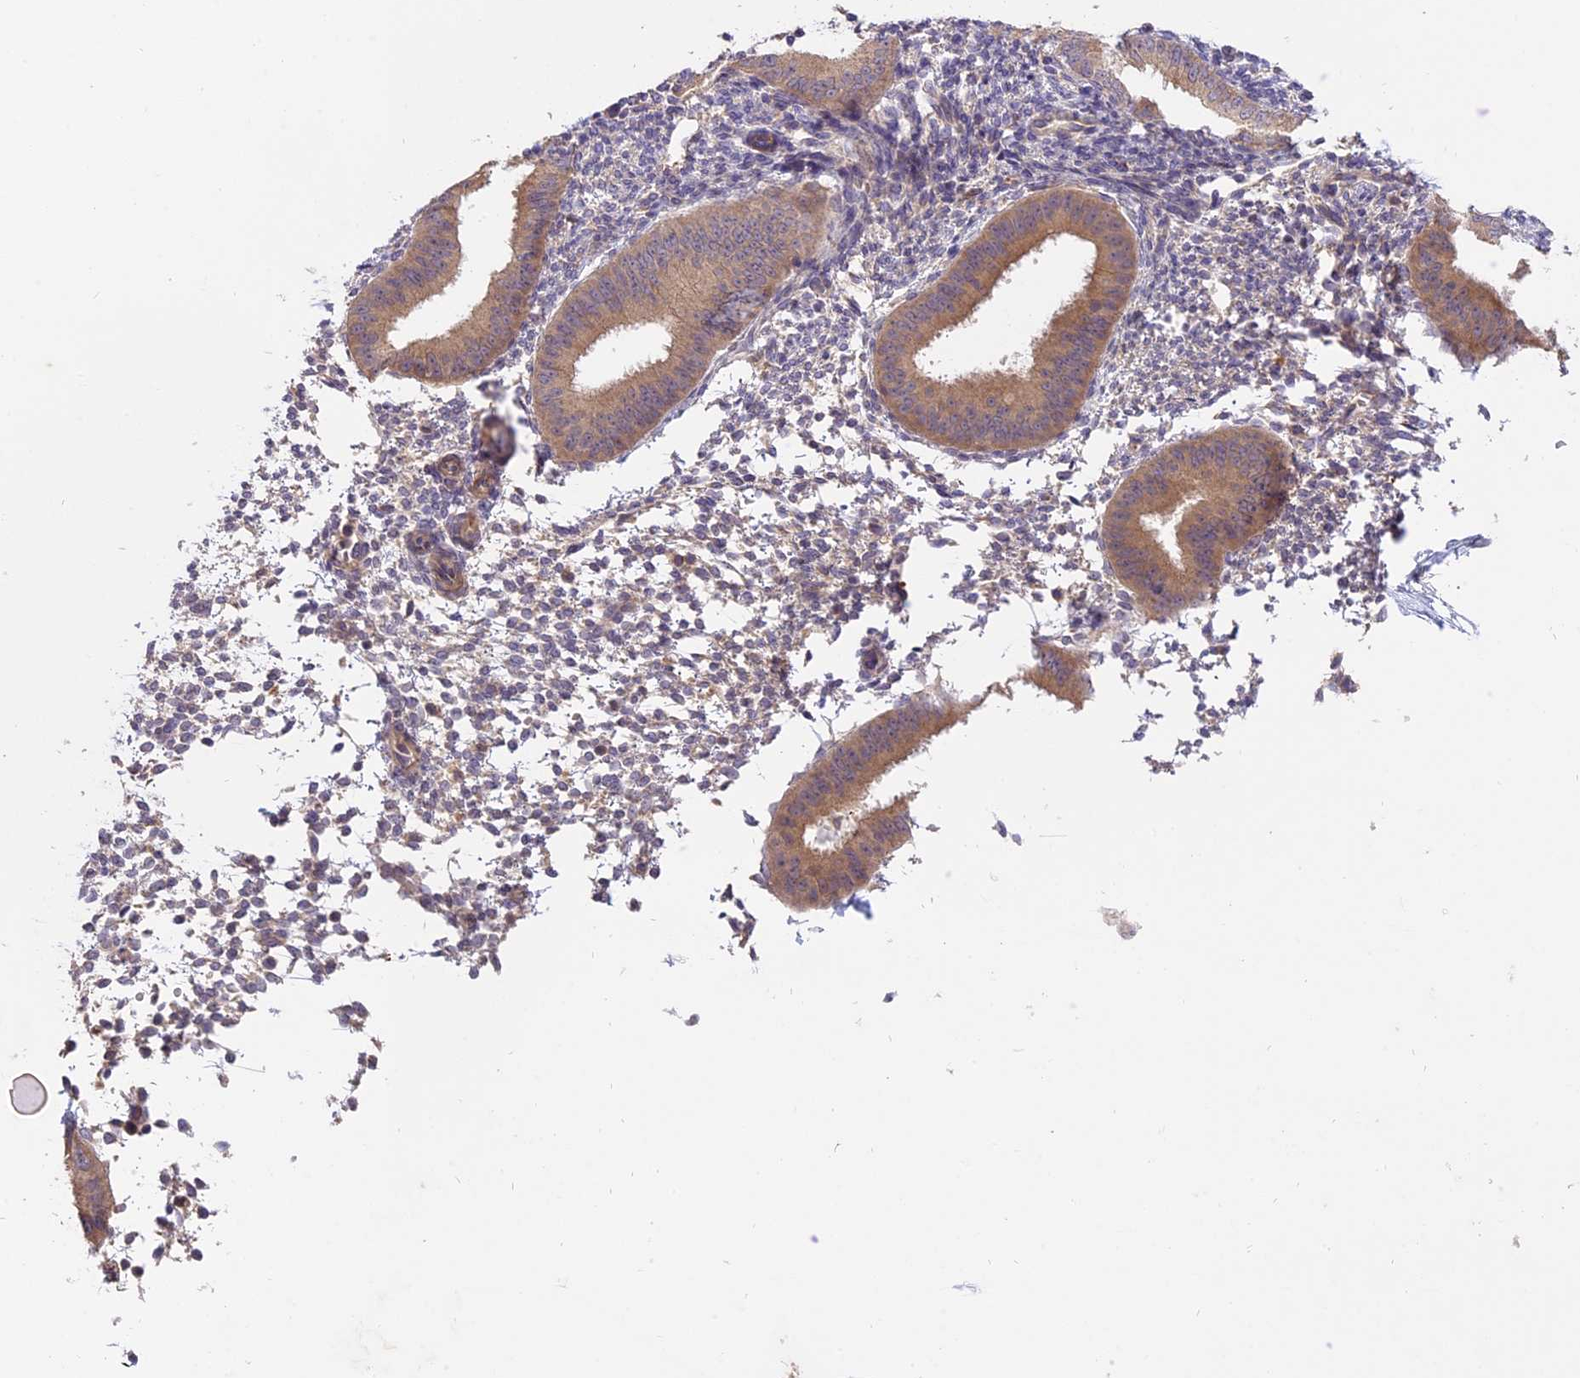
{"staining": {"intensity": "weak", "quantity": "<25%", "location": "cytoplasmic/membranous"}, "tissue": "endometrium", "cell_type": "Cells in endometrial stroma", "image_type": "normal", "snomed": [{"axis": "morphology", "description": "Normal tissue, NOS"}, {"axis": "topography", "description": "Uterus"}, {"axis": "topography", "description": "Endometrium"}], "caption": "Endometrium was stained to show a protein in brown. There is no significant staining in cells in endometrial stroma. The staining was performed using DAB (3,3'-diaminobenzidine) to visualize the protein expression in brown, while the nuclei were stained in blue with hematoxylin (Magnification: 20x).", "gene": "MEMO1", "patient": {"sex": "female", "age": 48}}